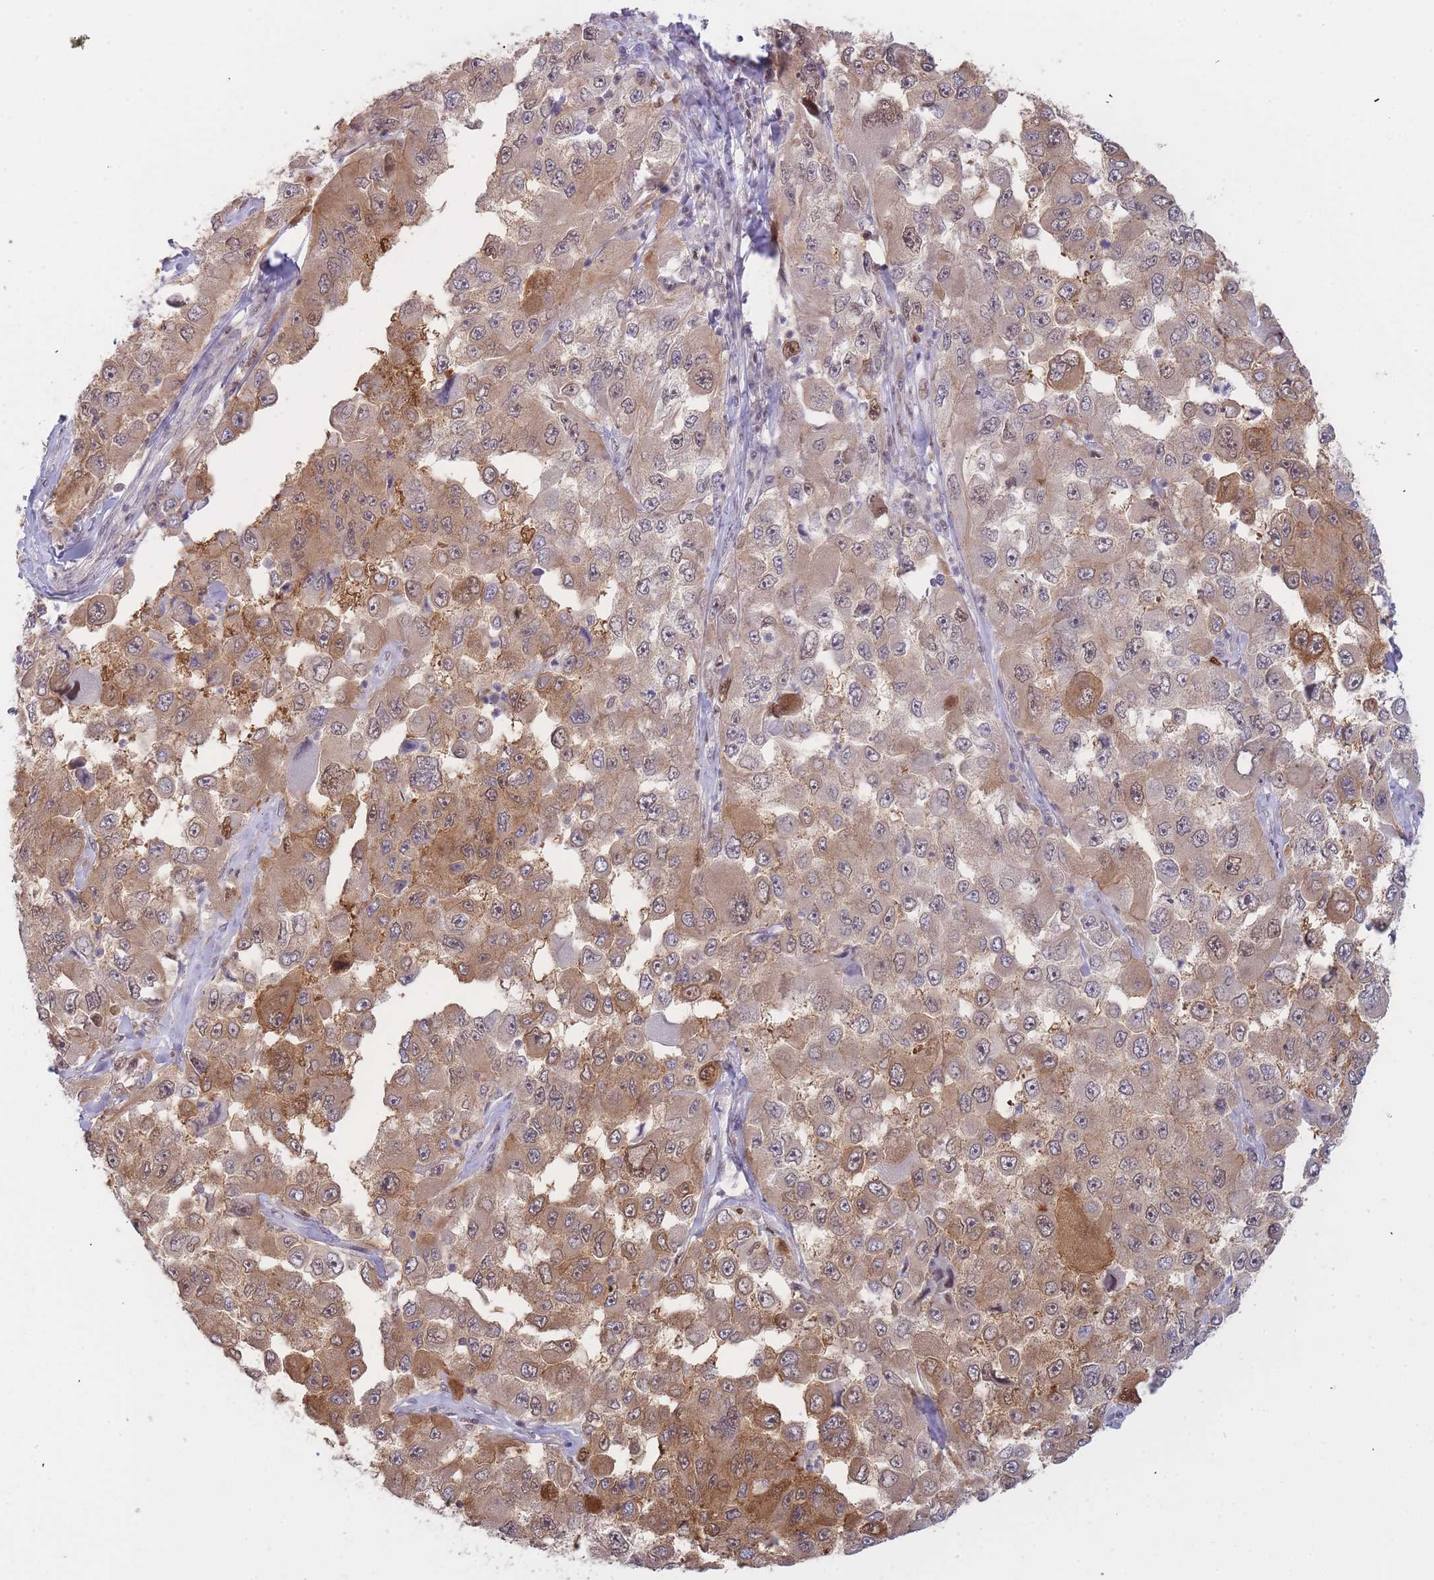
{"staining": {"intensity": "moderate", "quantity": "25%-75%", "location": "cytoplasmic/membranous,nuclear"}, "tissue": "melanoma", "cell_type": "Tumor cells", "image_type": "cancer", "snomed": [{"axis": "morphology", "description": "Malignant melanoma, Metastatic site"}, {"axis": "topography", "description": "Lymph node"}], "caption": "Immunohistochemistry of melanoma reveals medium levels of moderate cytoplasmic/membranous and nuclear staining in approximately 25%-75% of tumor cells.", "gene": "DEAF1", "patient": {"sex": "male", "age": 62}}